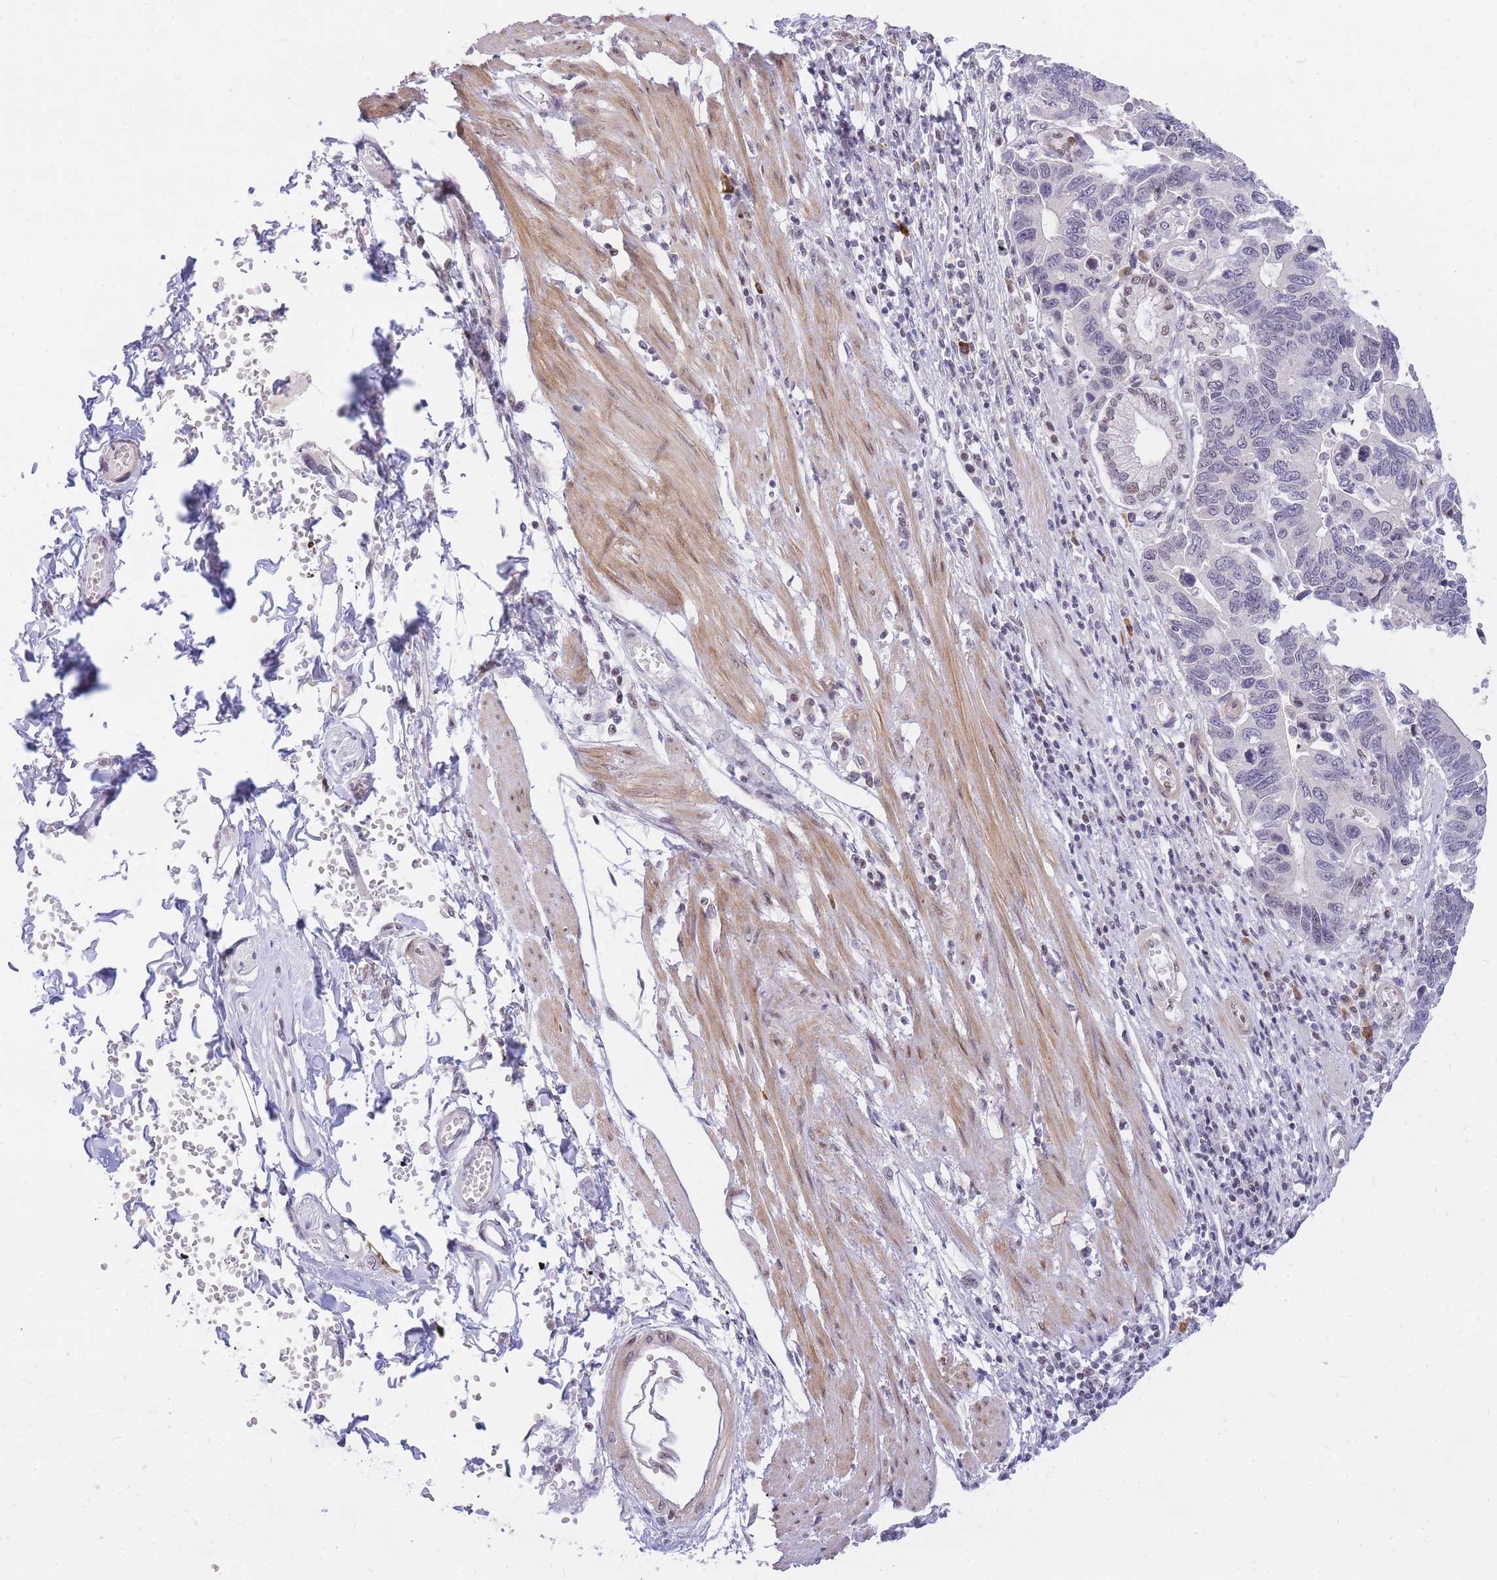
{"staining": {"intensity": "negative", "quantity": "none", "location": "none"}, "tissue": "stomach cancer", "cell_type": "Tumor cells", "image_type": "cancer", "snomed": [{"axis": "morphology", "description": "Adenocarcinoma, NOS"}, {"axis": "topography", "description": "Stomach"}], "caption": "Tumor cells show no significant positivity in stomach cancer (adenocarcinoma).", "gene": "TLE2", "patient": {"sex": "male", "age": 59}}